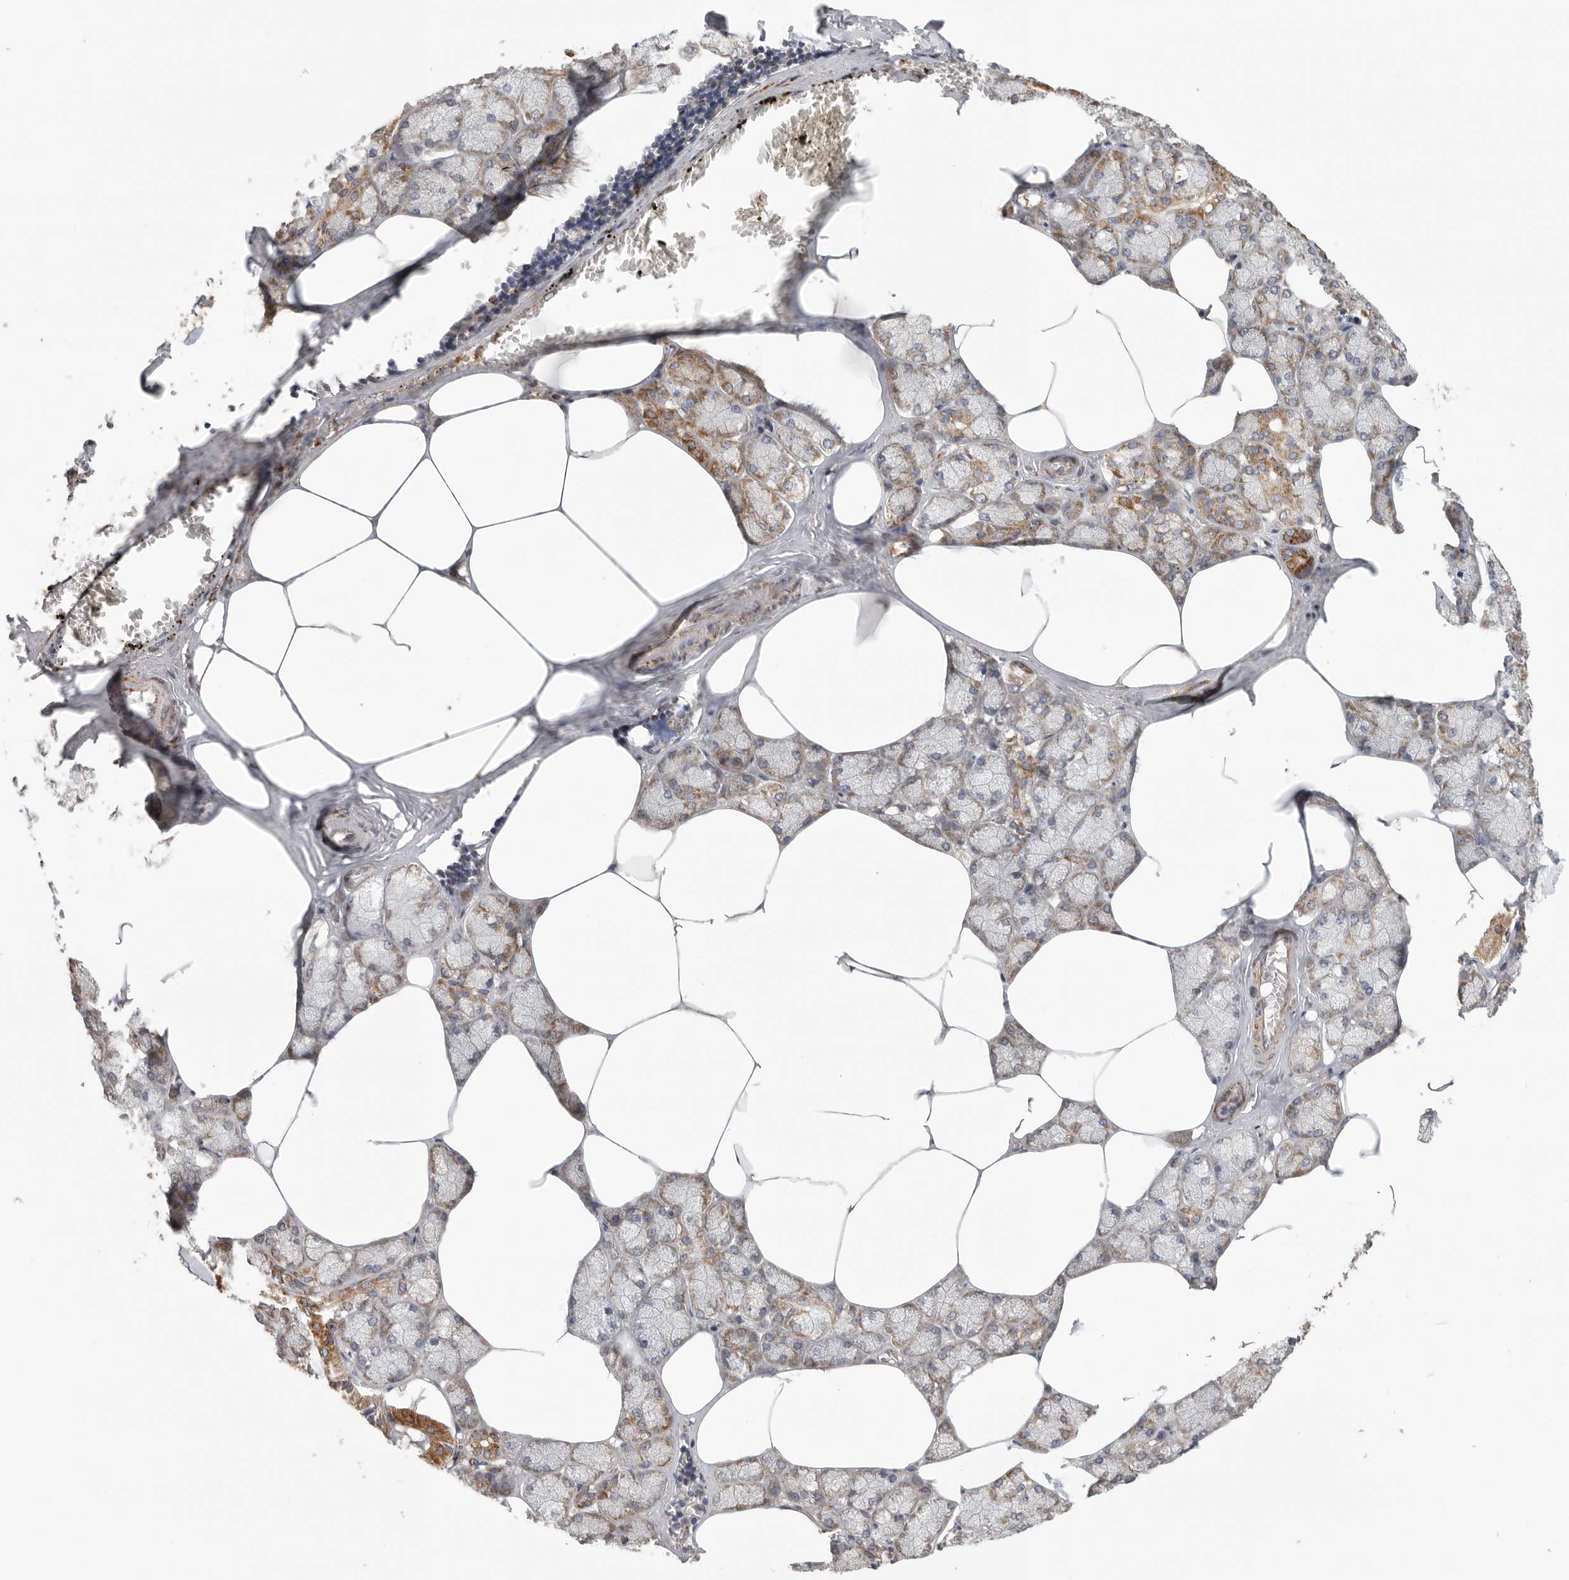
{"staining": {"intensity": "moderate", "quantity": ">75%", "location": "cytoplasmic/membranous"}, "tissue": "salivary gland", "cell_type": "Glandular cells", "image_type": "normal", "snomed": [{"axis": "morphology", "description": "Normal tissue, NOS"}, {"axis": "topography", "description": "Salivary gland"}], "caption": "A brown stain highlights moderate cytoplasmic/membranous expression of a protein in glandular cells of unremarkable salivary gland.", "gene": "FKBP8", "patient": {"sex": "male", "age": 62}}